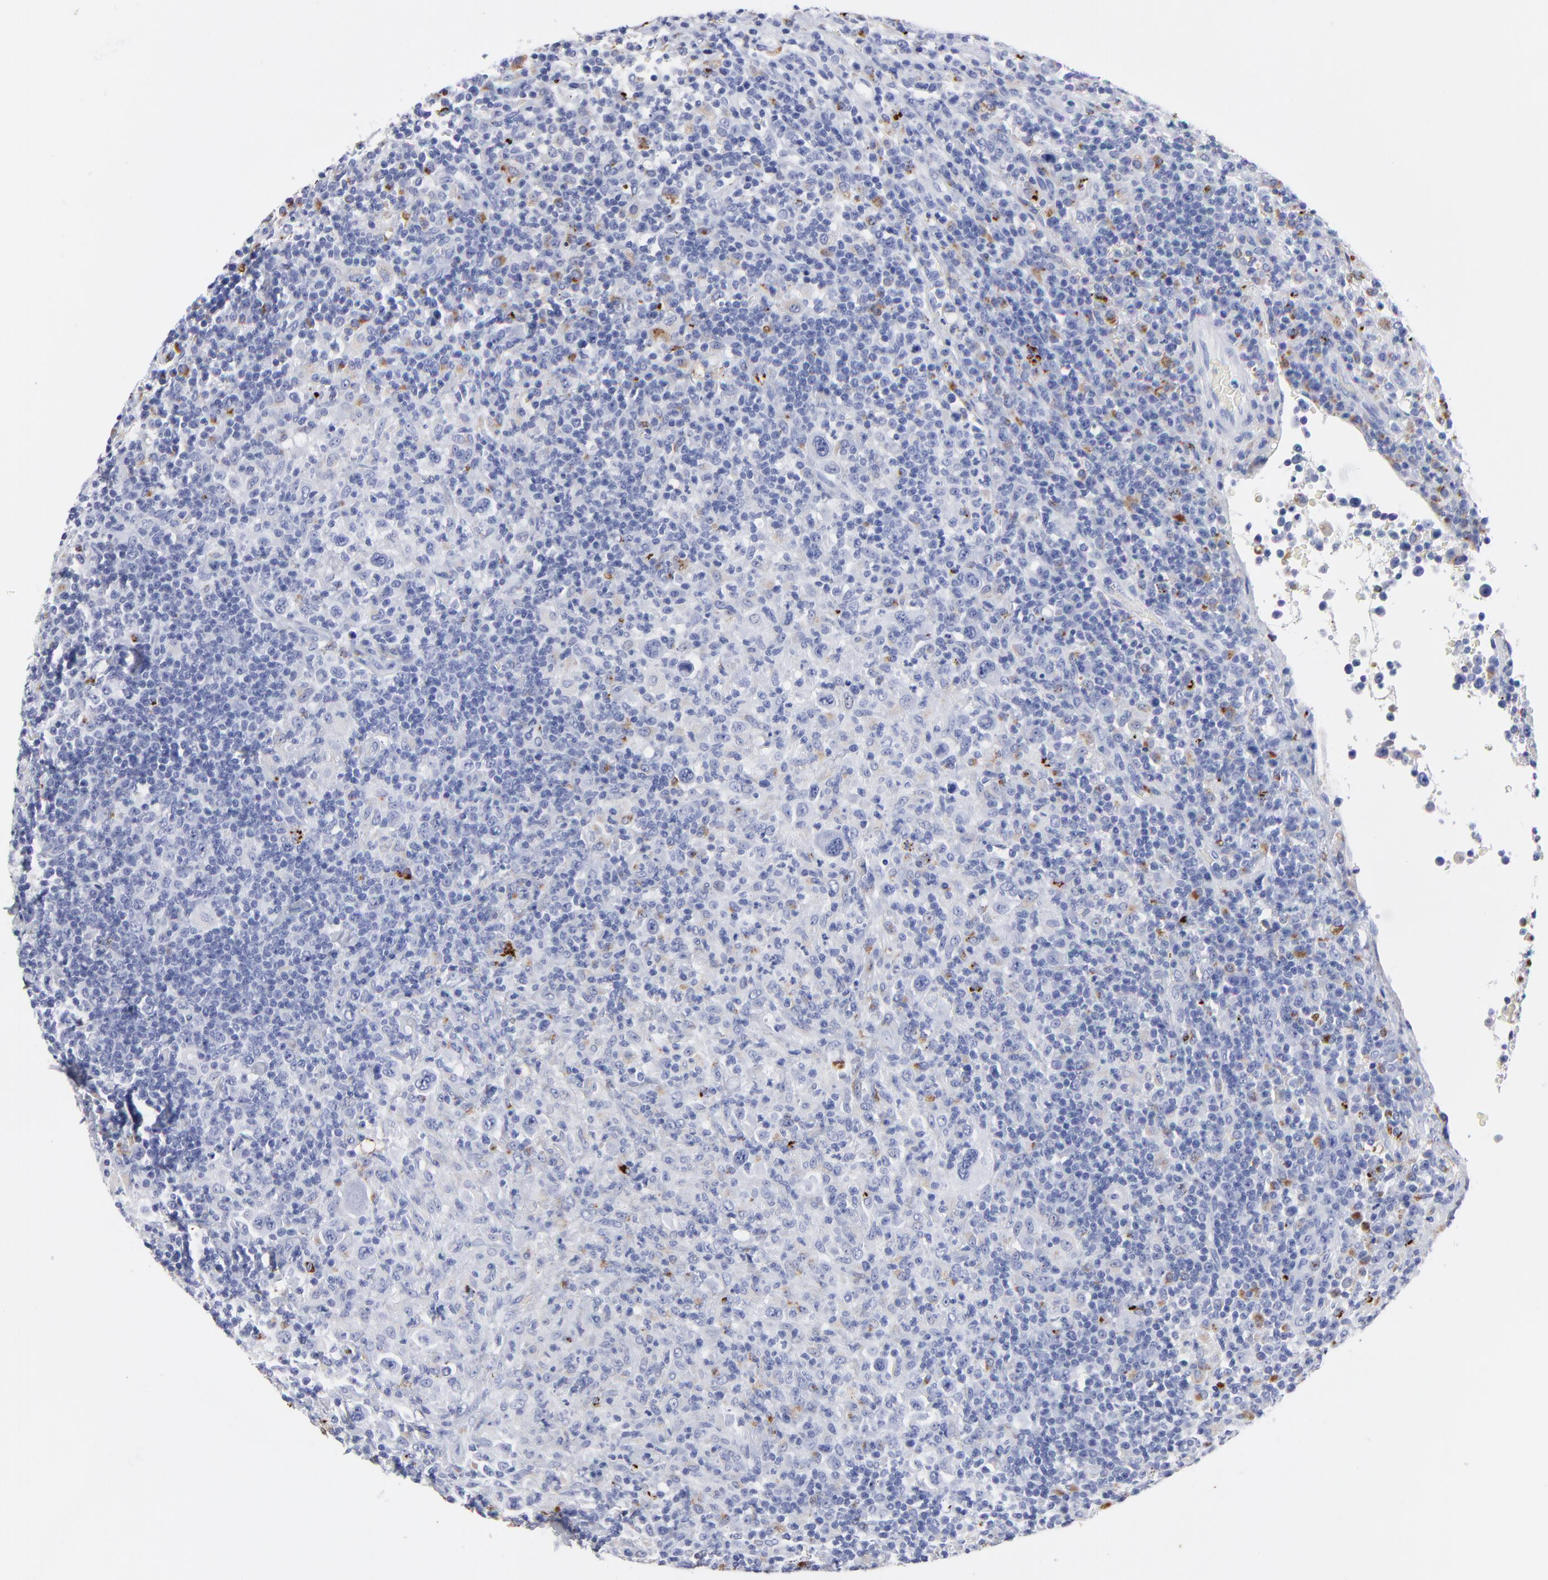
{"staining": {"intensity": "strong", "quantity": "<25%", "location": "cytoplasmic/membranous"}, "tissue": "lymphoma", "cell_type": "Tumor cells", "image_type": "cancer", "snomed": [{"axis": "morphology", "description": "Hodgkin's disease, NOS"}, {"axis": "topography", "description": "Lymph node"}], "caption": "Lymphoma tissue displays strong cytoplasmic/membranous positivity in about <25% of tumor cells, visualized by immunohistochemistry. The protein of interest is stained brown, and the nuclei are stained in blue (DAB IHC with brightfield microscopy, high magnification).", "gene": "CPVL", "patient": {"sex": "male", "age": 65}}